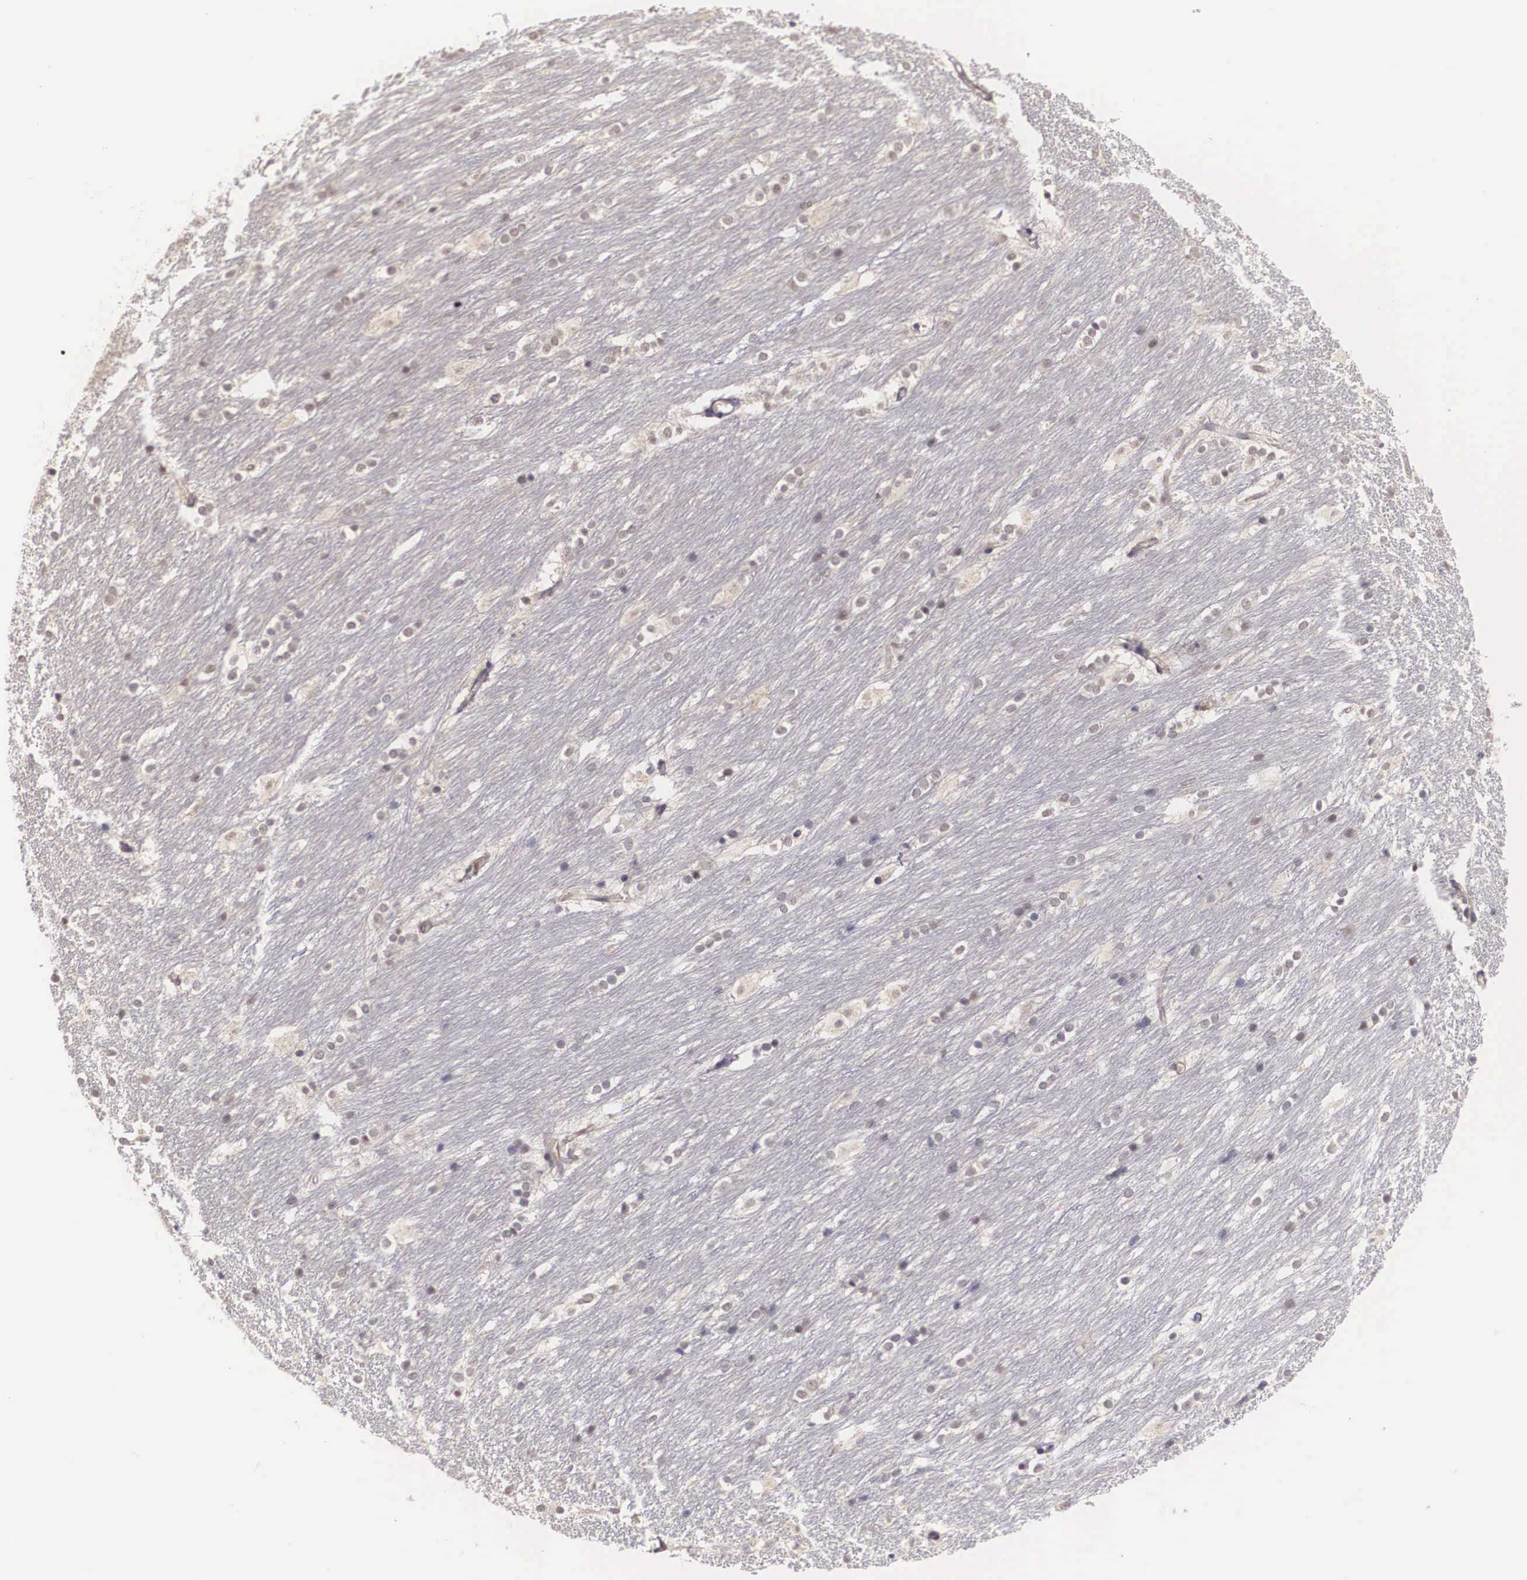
{"staining": {"intensity": "negative", "quantity": "none", "location": "none"}, "tissue": "caudate", "cell_type": "Glial cells", "image_type": "normal", "snomed": [{"axis": "morphology", "description": "Normal tissue, NOS"}, {"axis": "topography", "description": "Lateral ventricle wall"}], "caption": "This is an immunohistochemistry image of benign human caudate. There is no expression in glial cells.", "gene": "ENOX2", "patient": {"sex": "female", "age": 19}}